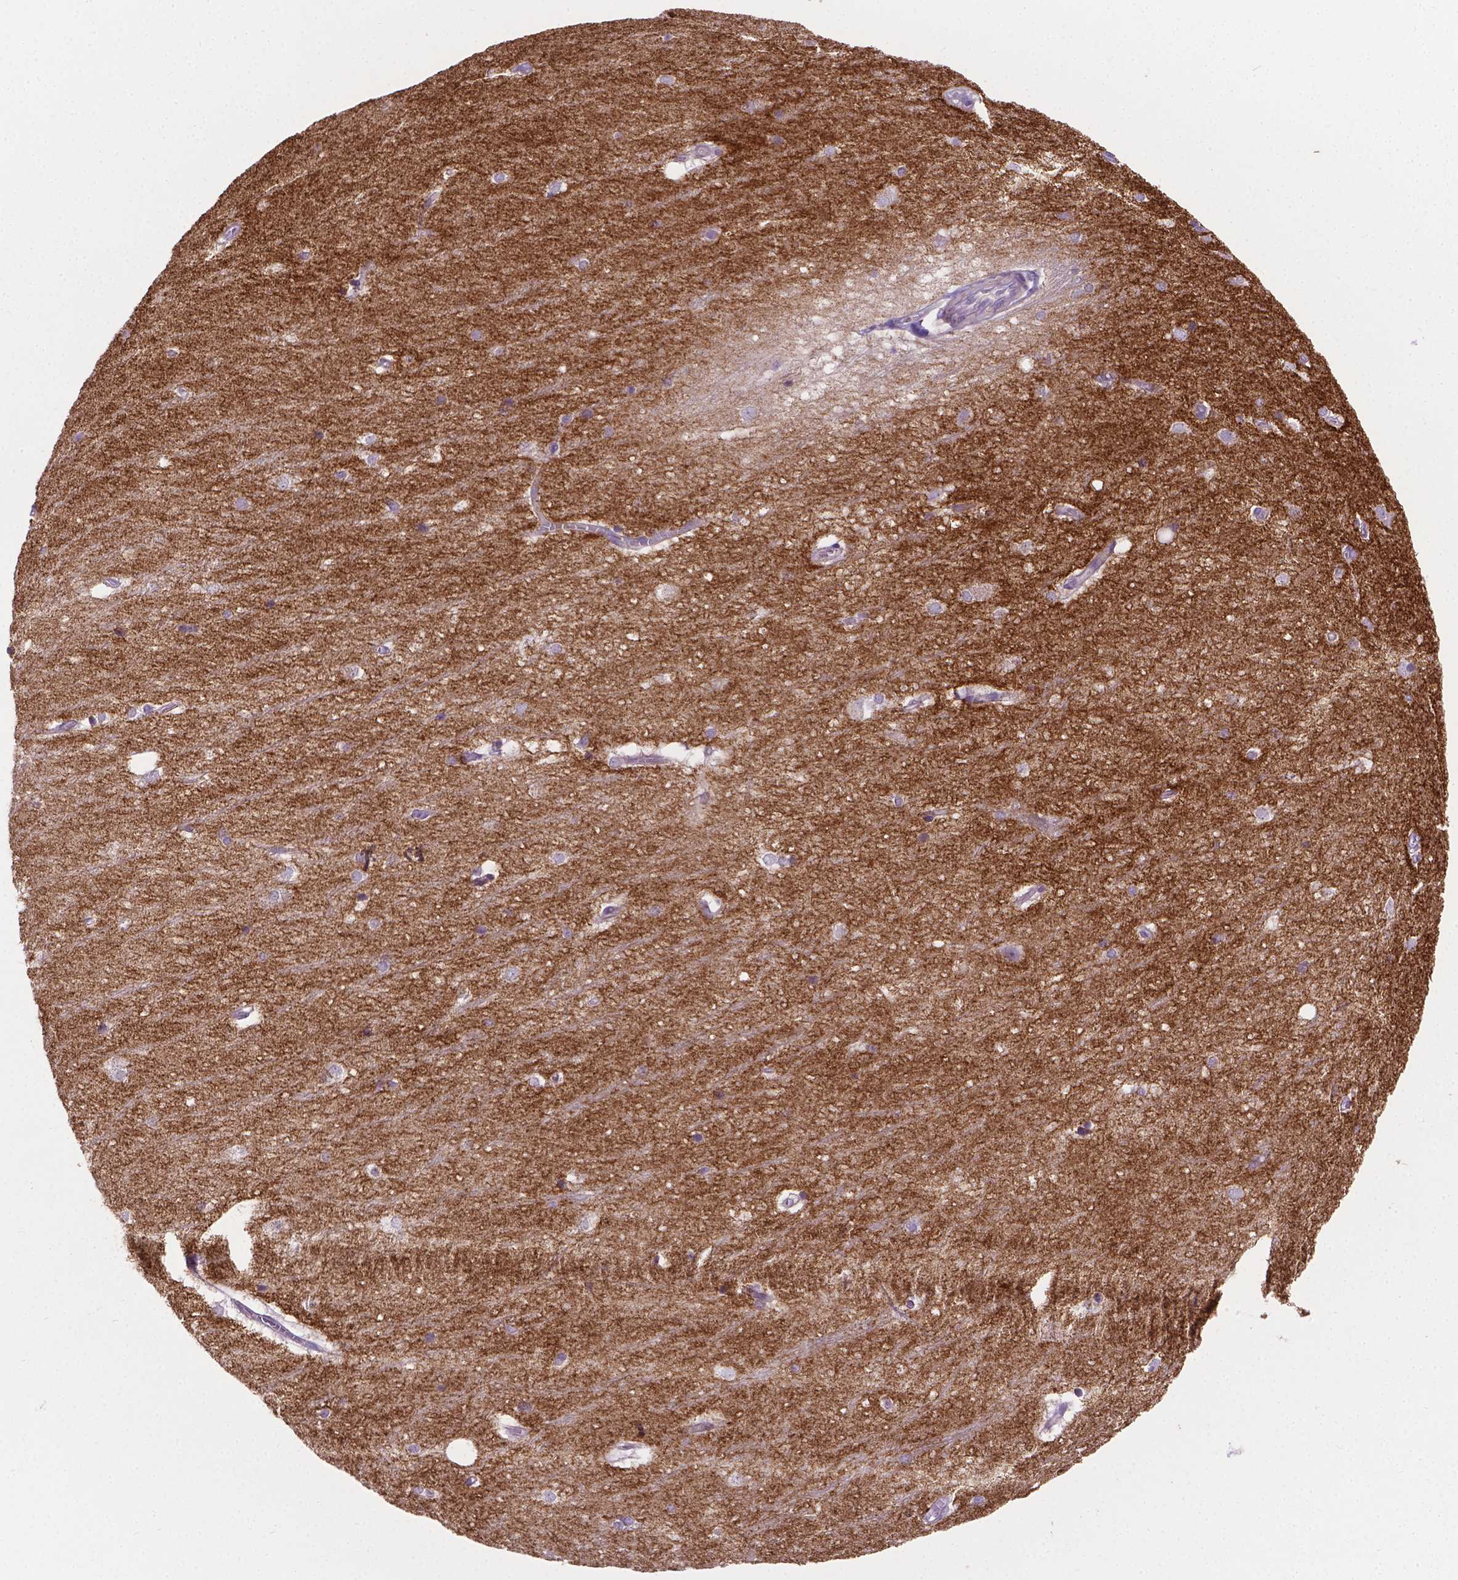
{"staining": {"intensity": "negative", "quantity": "none", "location": "none"}, "tissue": "hippocampus", "cell_type": "Glial cells", "image_type": "normal", "snomed": [{"axis": "morphology", "description": "Normal tissue, NOS"}, {"axis": "topography", "description": "Cerebral cortex"}, {"axis": "topography", "description": "Hippocampus"}], "caption": "IHC of benign hippocampus reveals no staining in glial cells.", "gene": "CSPG5", "patient": {"sex": "female", "age": 19}}